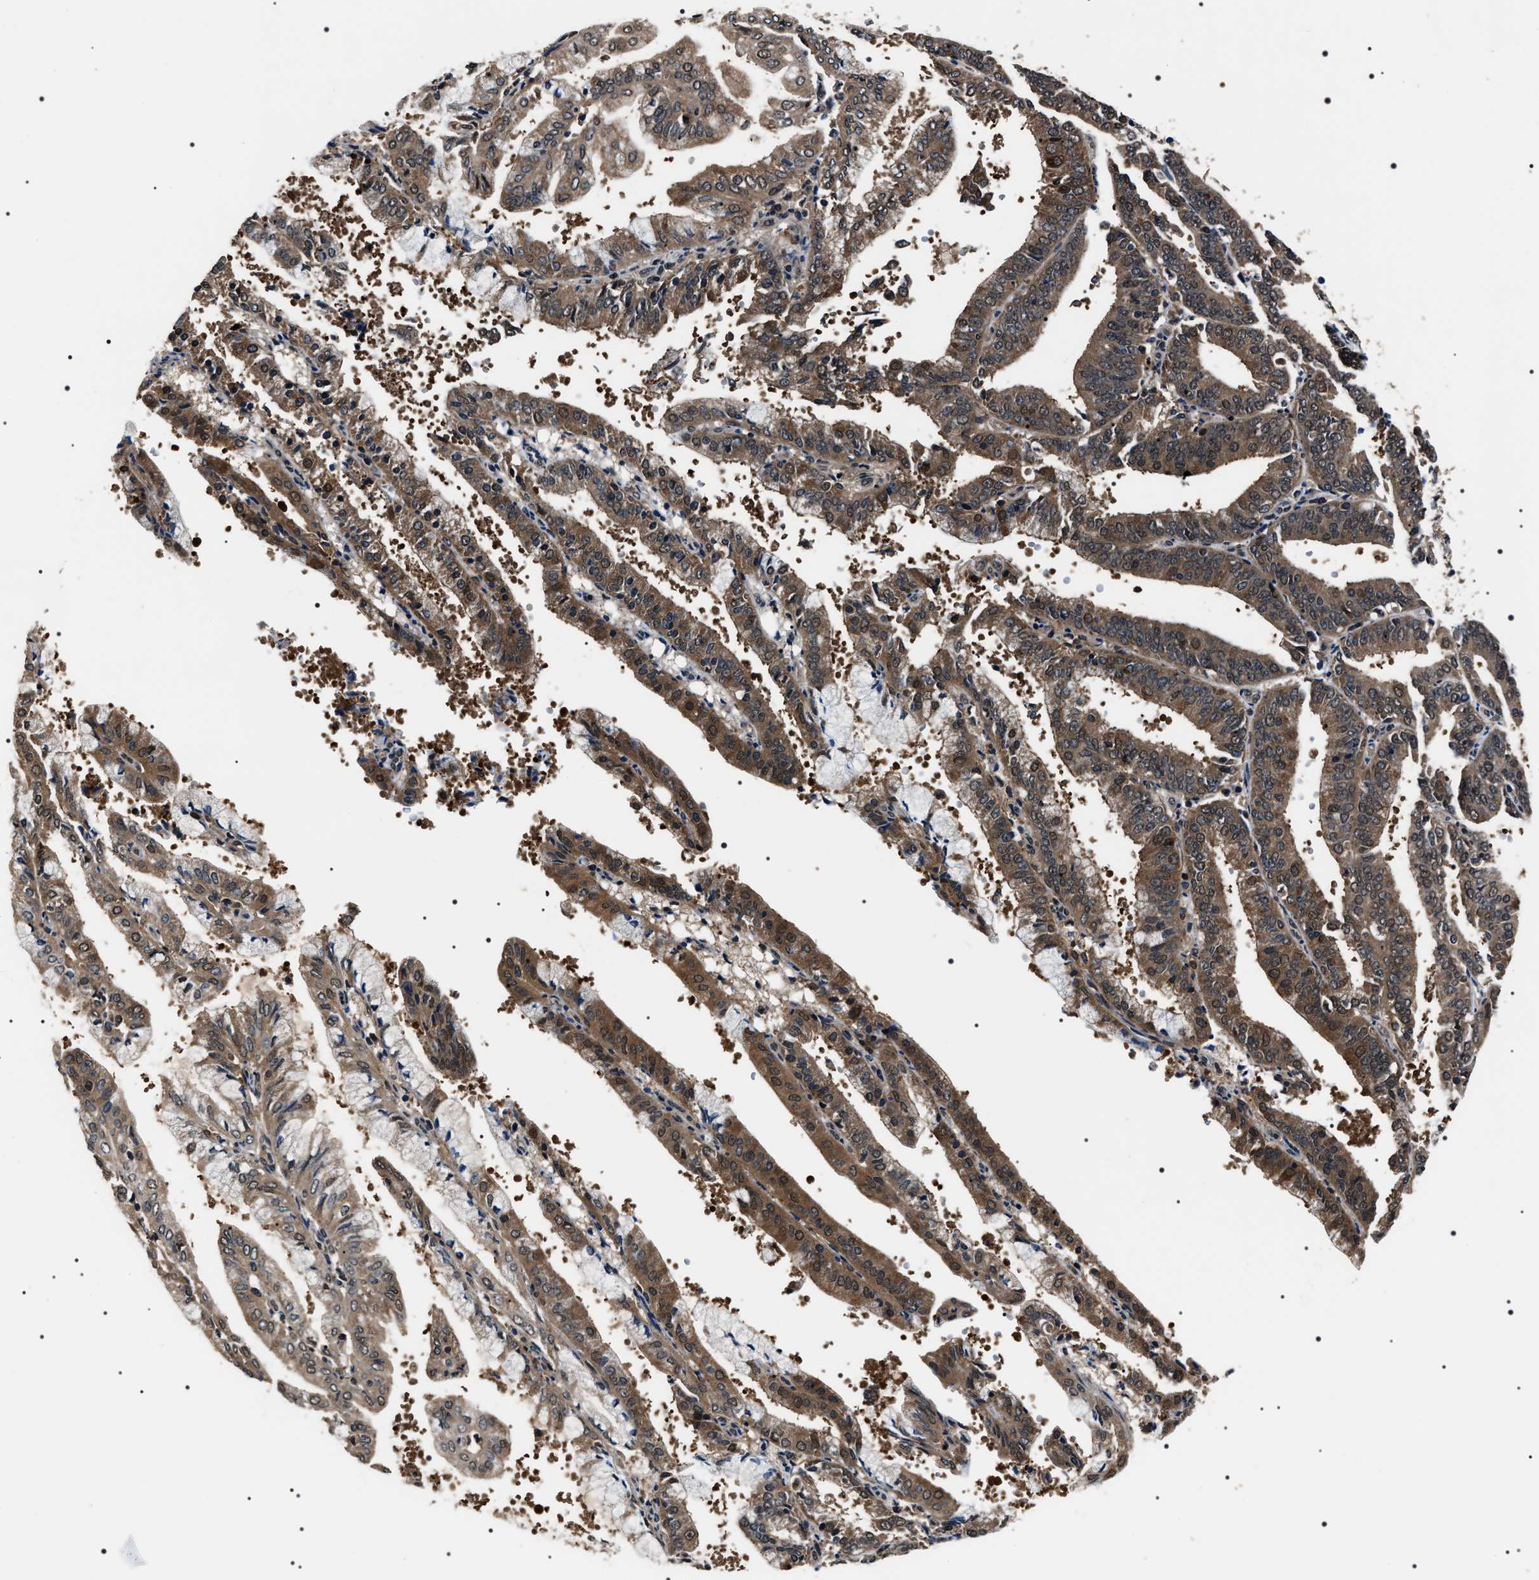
{"staining": {"intensity": "moderate", "quantity": ">75%", "location": "cytoplasmic/membranous,nuclear"}, "tissue": "endometrial cancer", "cell_type": "Tumor cells", "image_type": "cancer", "snomed": [{"axis": "morphology", "description": "Adenocarcinoma, NOS"}, {"axis": "topography", "description": "Endometrium"}], "caption": "A brown stain highlights moderate cytoplasmic/membranous and nuclear positivity of a protein in adenocarcinoma (endometrial) tumor cells. The protein of interest is shown in brown color, while the nuclei are stained blue.", "gene": "SIPA1", "patient": {"sex": "female", "age": 63}}